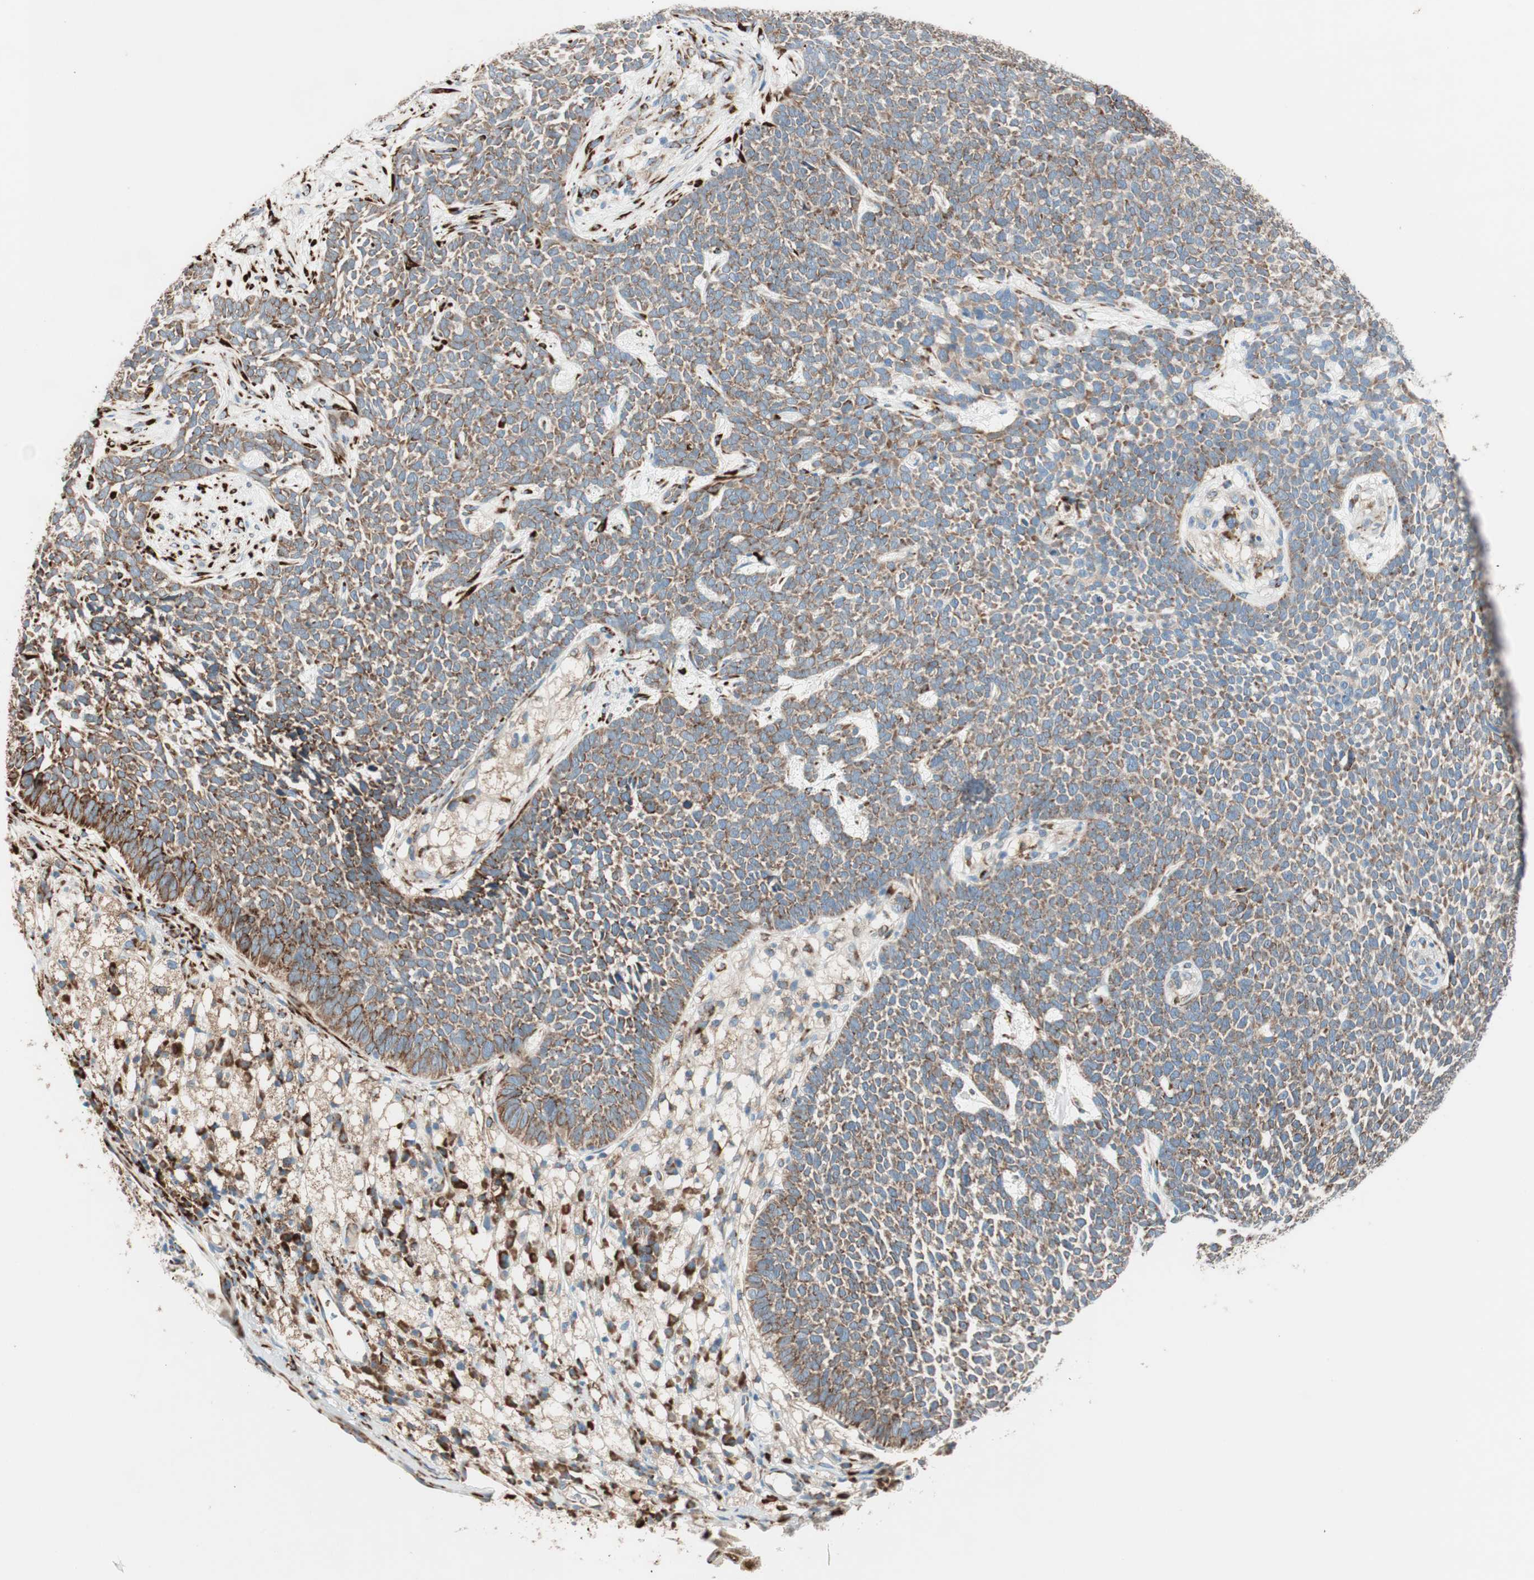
{"staining": {"intensity": "moderate", "quantity": ">75%", "location": "cytoplasmic/membranous"}, "tissue": "skin cancer", "cell_type": "Tumor cells", "image_type": "cancer", "snomed": [{"axis": "morphology", "description": "Basal cell carcinoma"}, {"axis": "topography", "description": "Skin"}], "caption": "Skin cancer (basal cell carcinoma) was stained to show a protein in brown. There is medium levels of moderate cytoplasmic/membranous positivity in approximately >75% of tumor cells. Nuclei are stained in blue.", "gene": "P4HTM", "patient": {"sex": "female", "age": 84}}